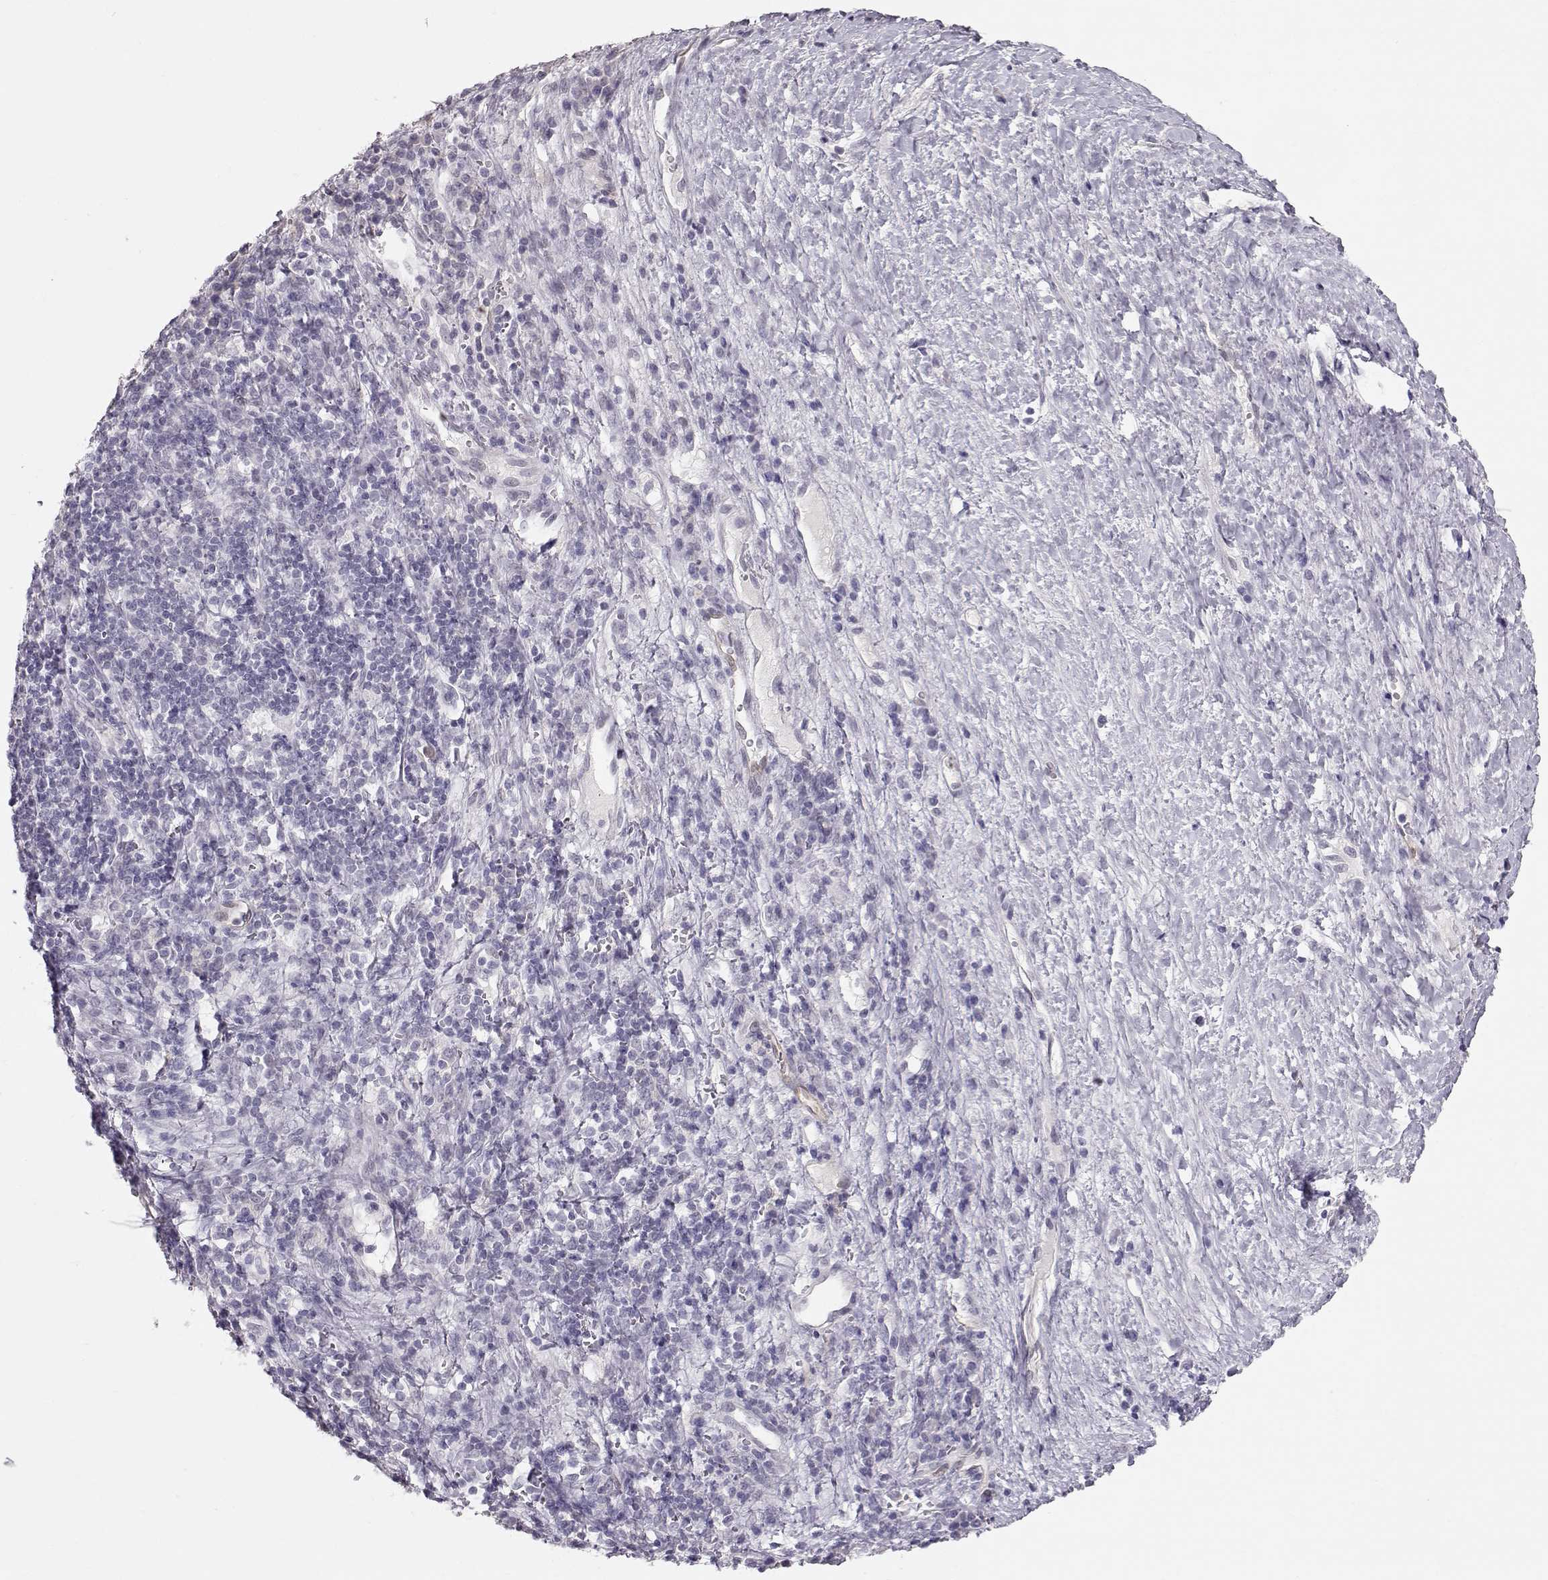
{"staining": {"intensity": "negative", "quantity": "none", "location": "none"}, "tissue": "liver cancer", "cell_type": "Tumor cells", "image_type": "cancer", "snomed": [{"axis": "morphology", "description": "Carcinoma, Hepatocellular, NOS"}, {"axis": "topography", "description": "Liver"}], "caption": "Hepatocellular carcinoma (liver) was stained to show a protein in brown. There is no significant positivity in tumor cells. (DAB immunohistochemistry visualized using brightfield microscopy, high magnification).", "gene": "POU1F1", "patient": {"sex": "female", "age": 60}}